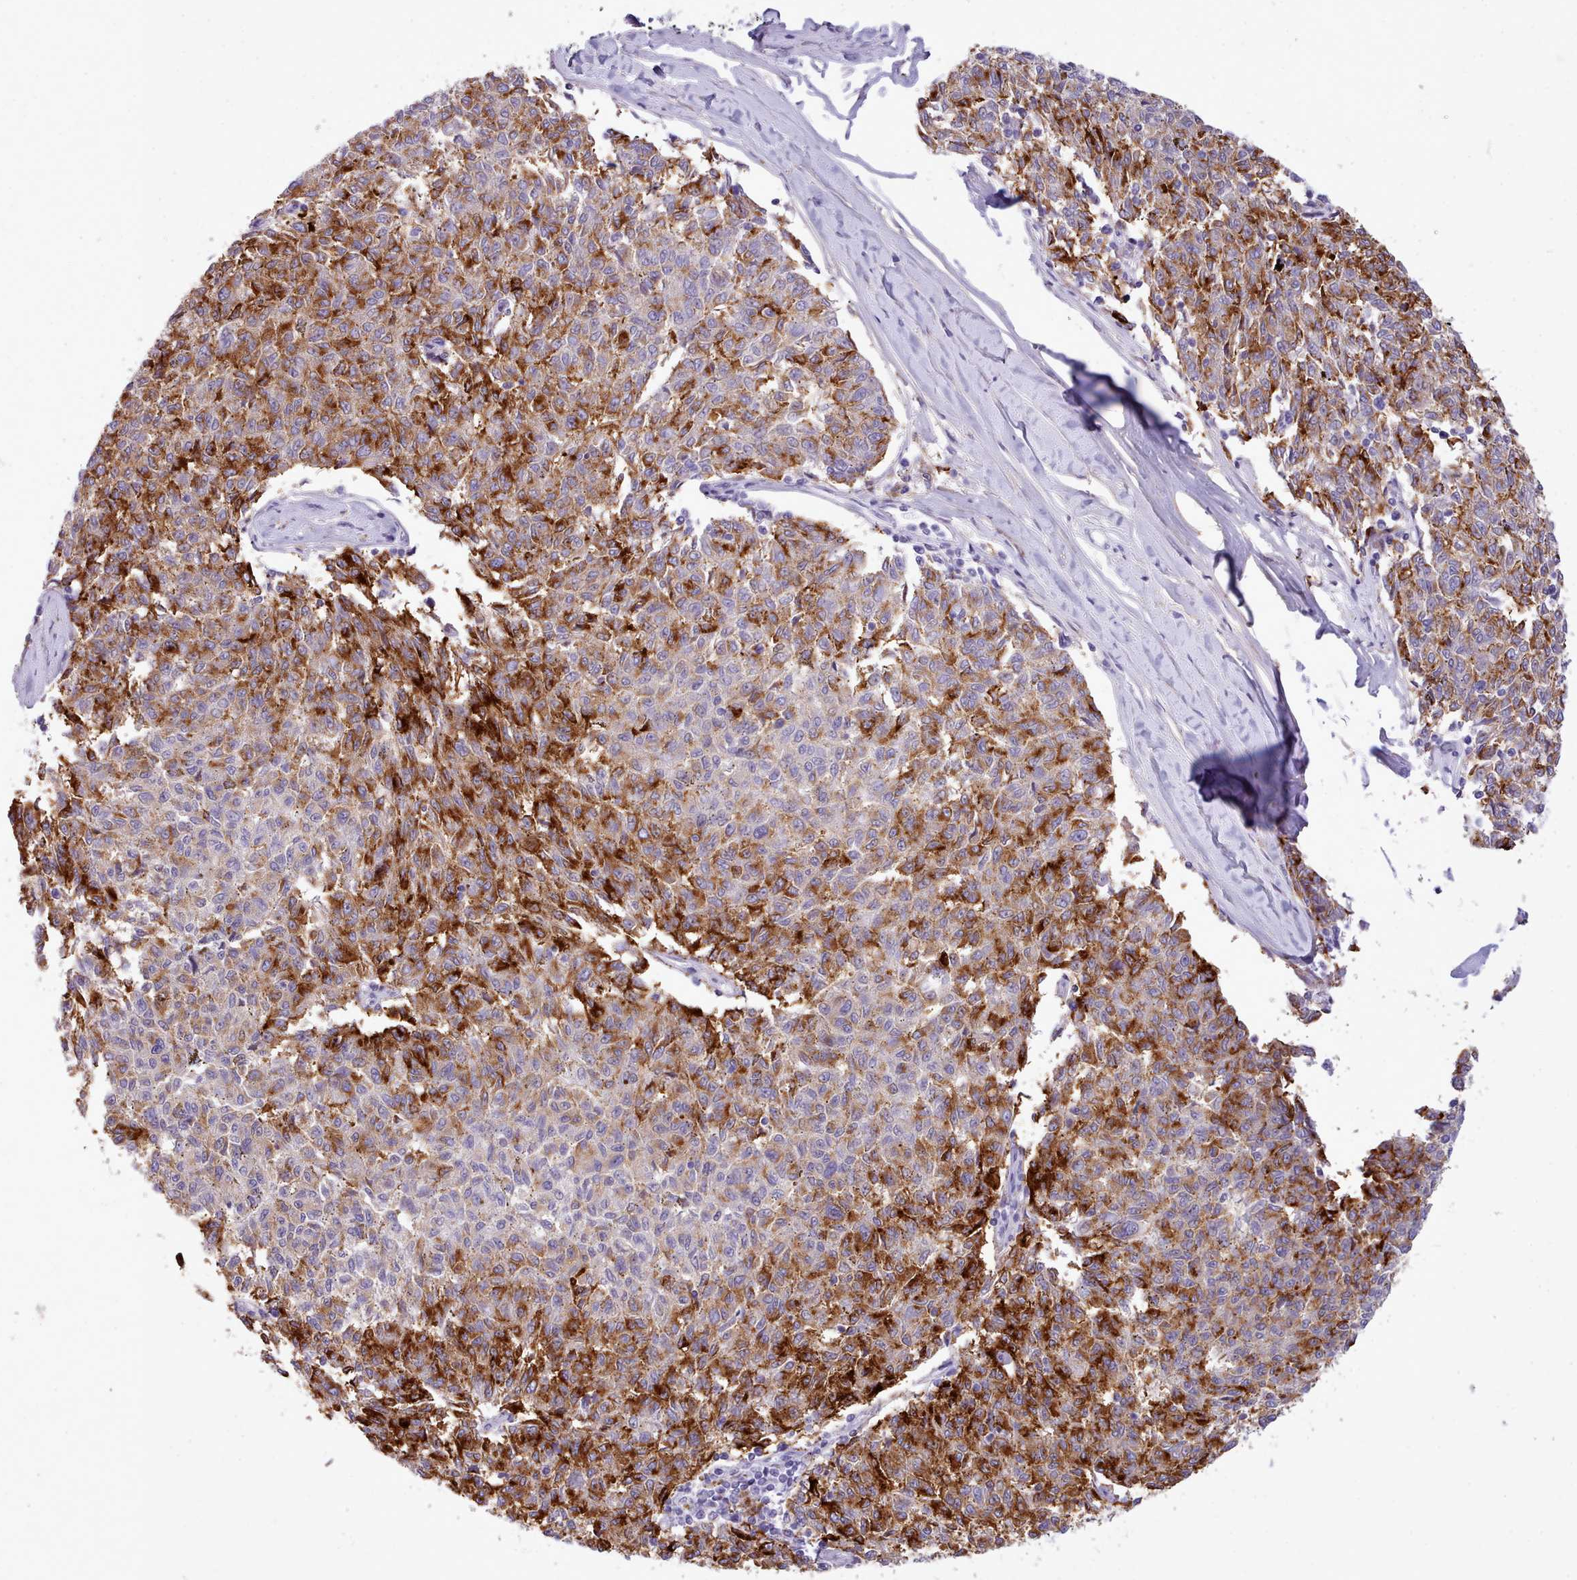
{"staining": {"intensity": "strong", "quantity": "25%-75%", "location": "cytoplasmic/membranous"}, "tissue": "melanoma", "cell_type": "Tumor cells", "image_type": "cancer", "snomed": [{"axis": "morphology", "description": "Malignant melanoma, NOS"}, {"axis": "topography", "description": "Skin"}], "caption": "Melanoma stained for a protein reveals strong cytoplasmic/membranous positivity in tumor cells.", "gene": "CYP2A13", "patient": {"sex": "female", "age": 72}}